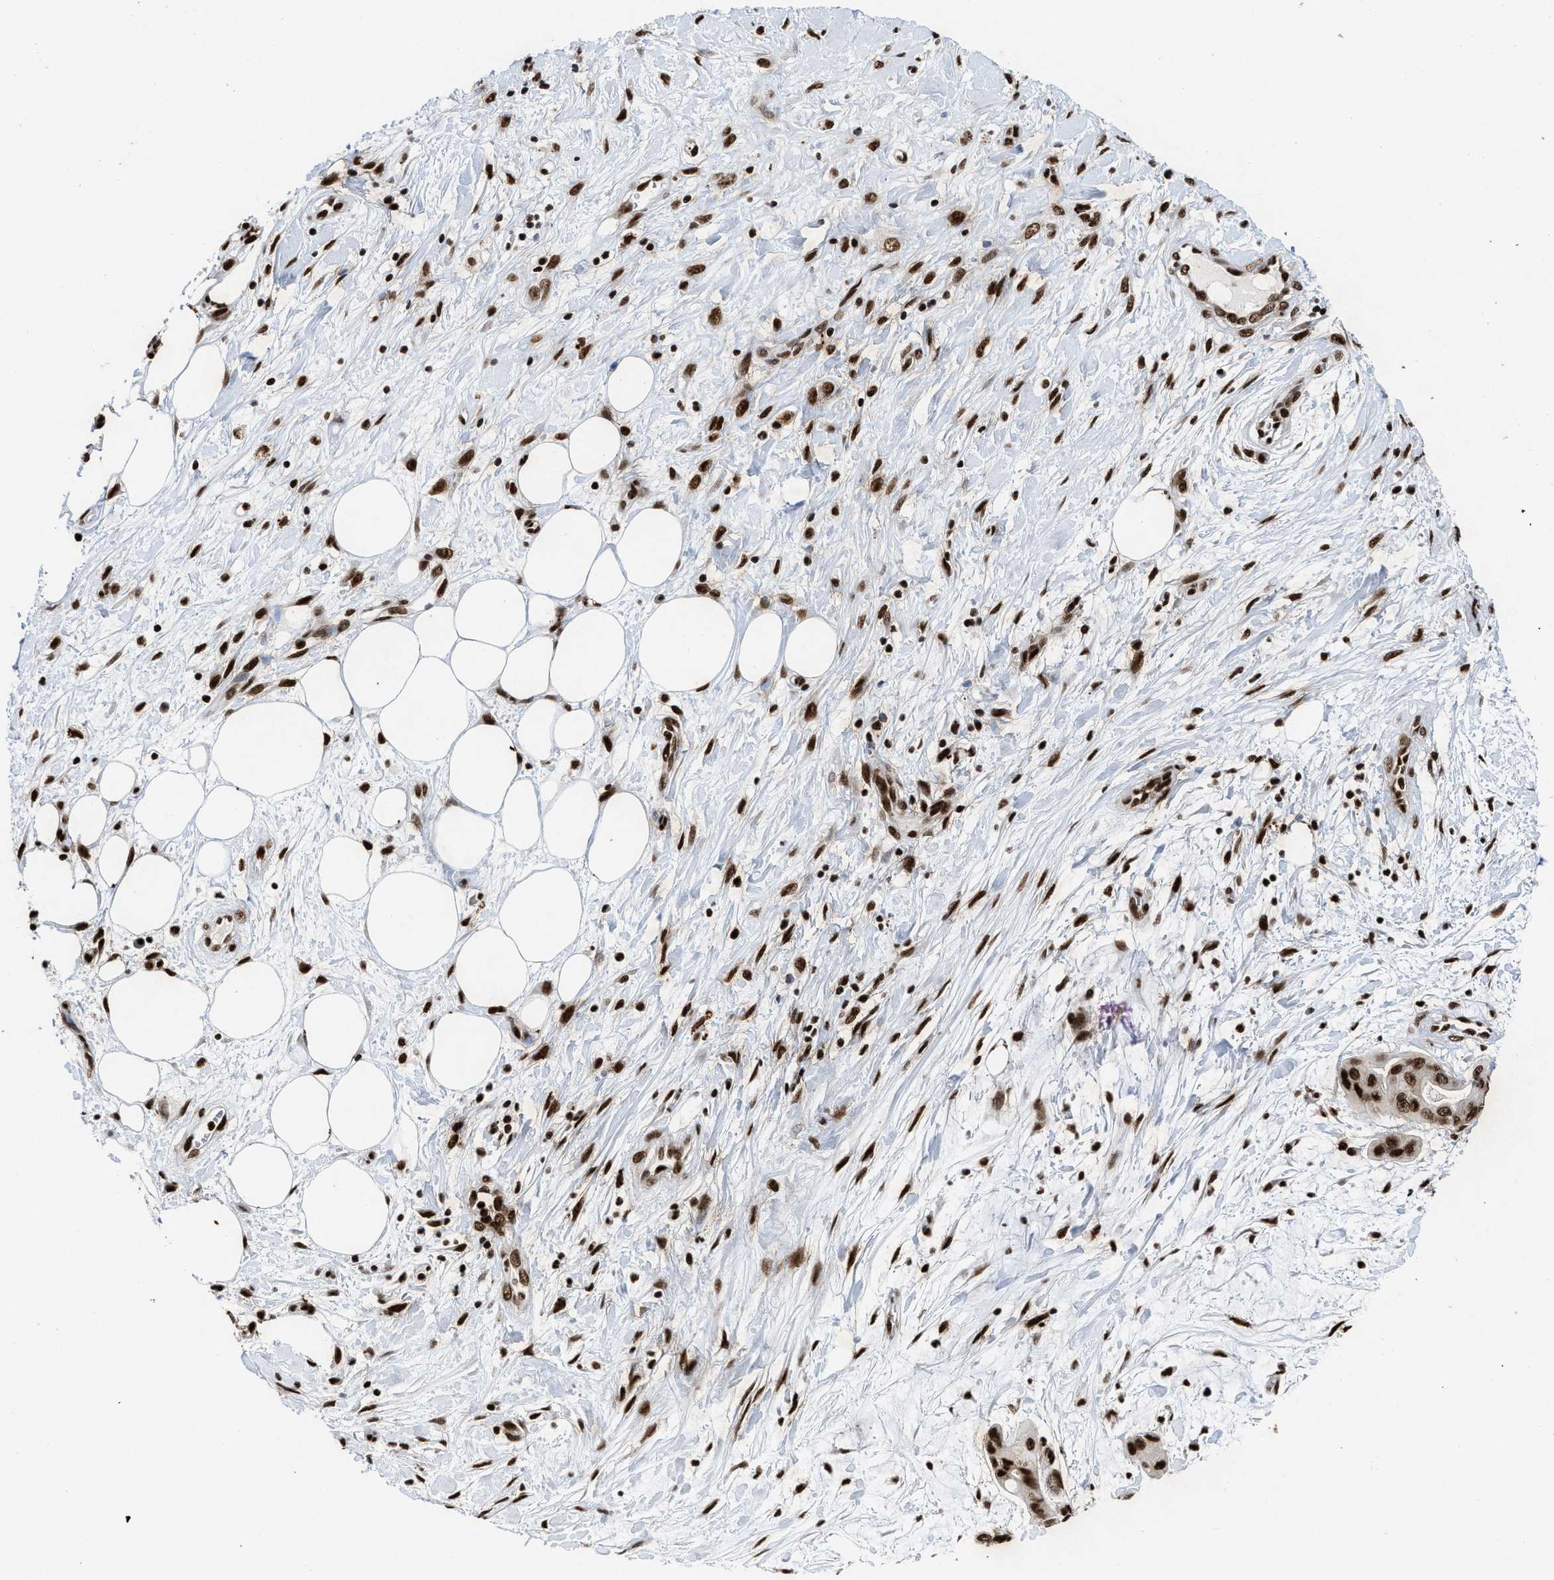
{"staining": {"intensity": "strong", "quantity": ">75%", "location": "nuclear"}, "tissue": "pancreatic cancer", "cell_type": "Tumor cells", "image_type": "cancer", "snomed": [{"axis": "morphology", "description": "Adenocarcinoma, NOS"}, {"axis": "topography", "description": "Pancreas"}], "caption": "DAB (3,3'-diaminobenzidine) immunohistochemical staining of human pancreatic cancer (adenocarcinoma) shows strong nuclear protein staining in about >75% of tumor cells.", "gene": "ALYREF", "patient": {"sex": "female", "age": 75}}